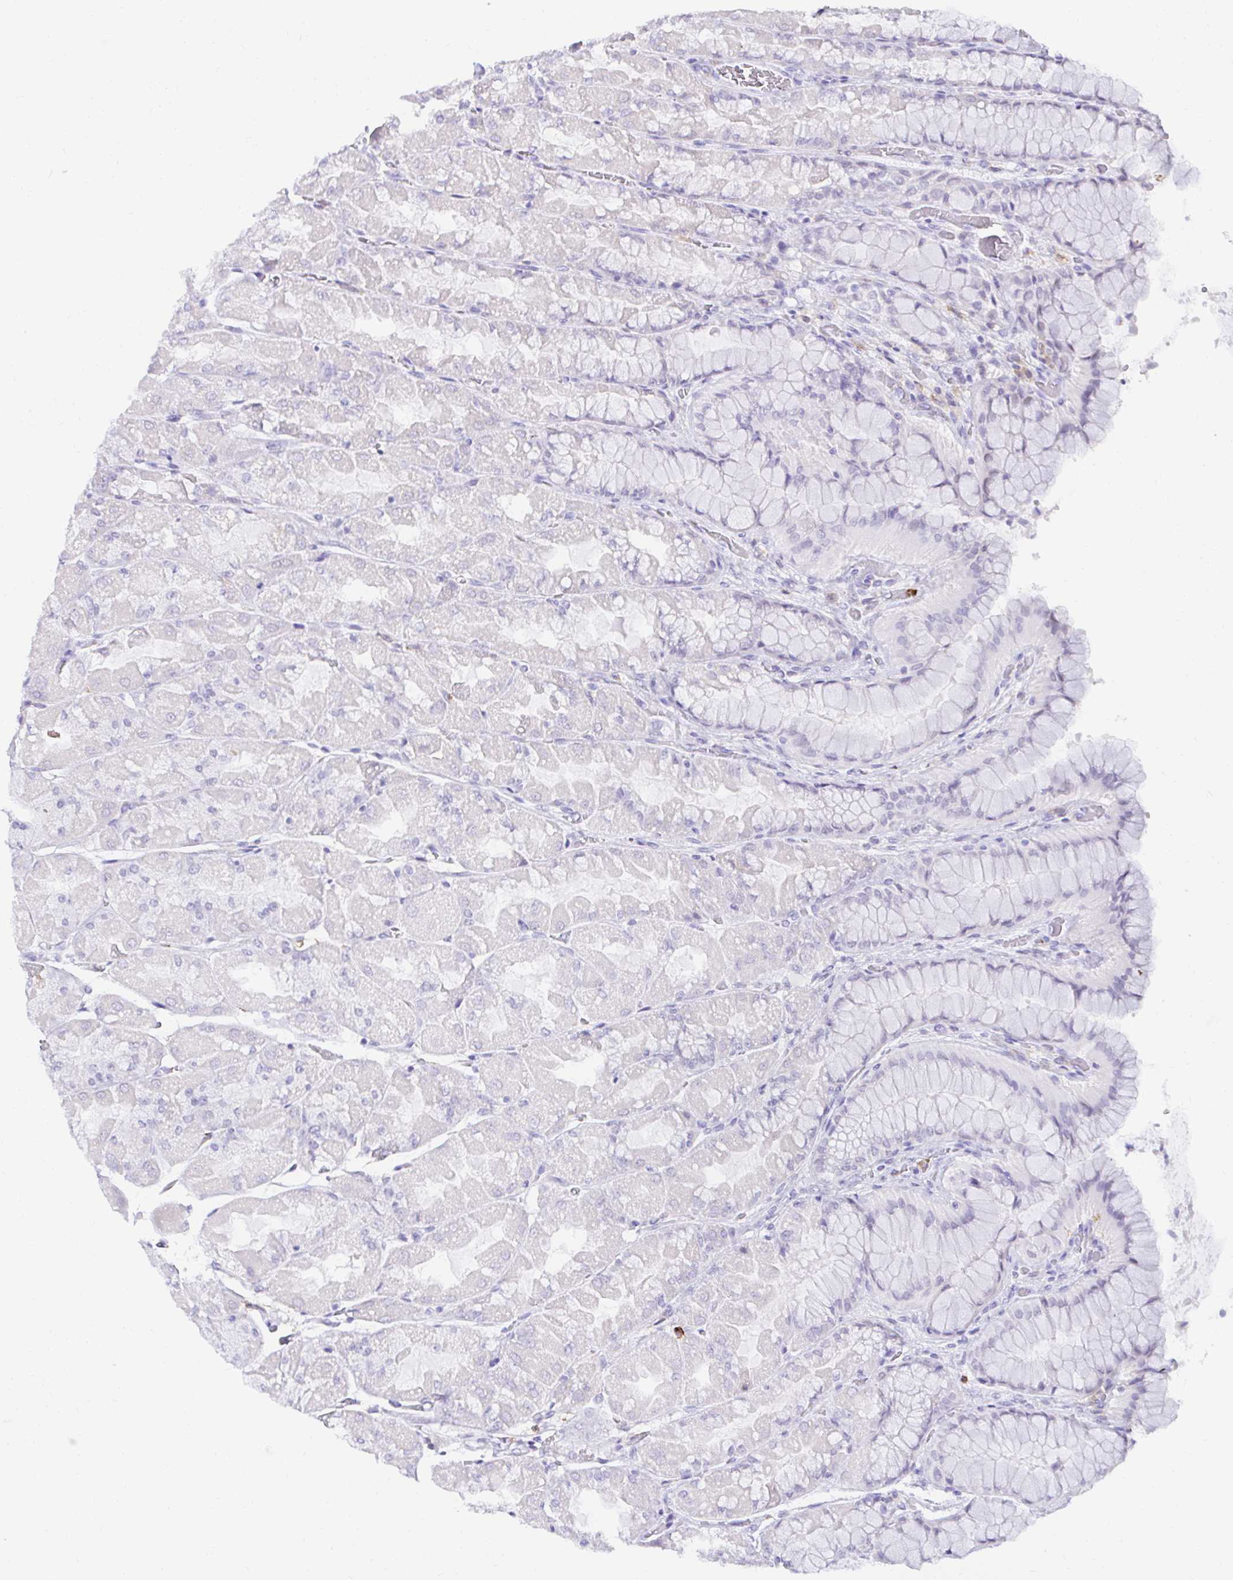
{"staining": {"intensity": "negative", "quantity": "none", "location": "none"}, "tissue": "stomach", "cell_type": "Glandular cells", "image_type": "normal", "snomed": [{"axis": "morphology", "description": "Normal tissue, NOS"}, {"axis": "topography", "description": "Stomach"}], "caption": "Protein analysis of benign stomach displays no significant positivity in glandular cells. (Immunohistochemistry, brightfield microscopy, high magnification).", "gene": "CYBB", "patient": {"sex": "female", "age": 61}}